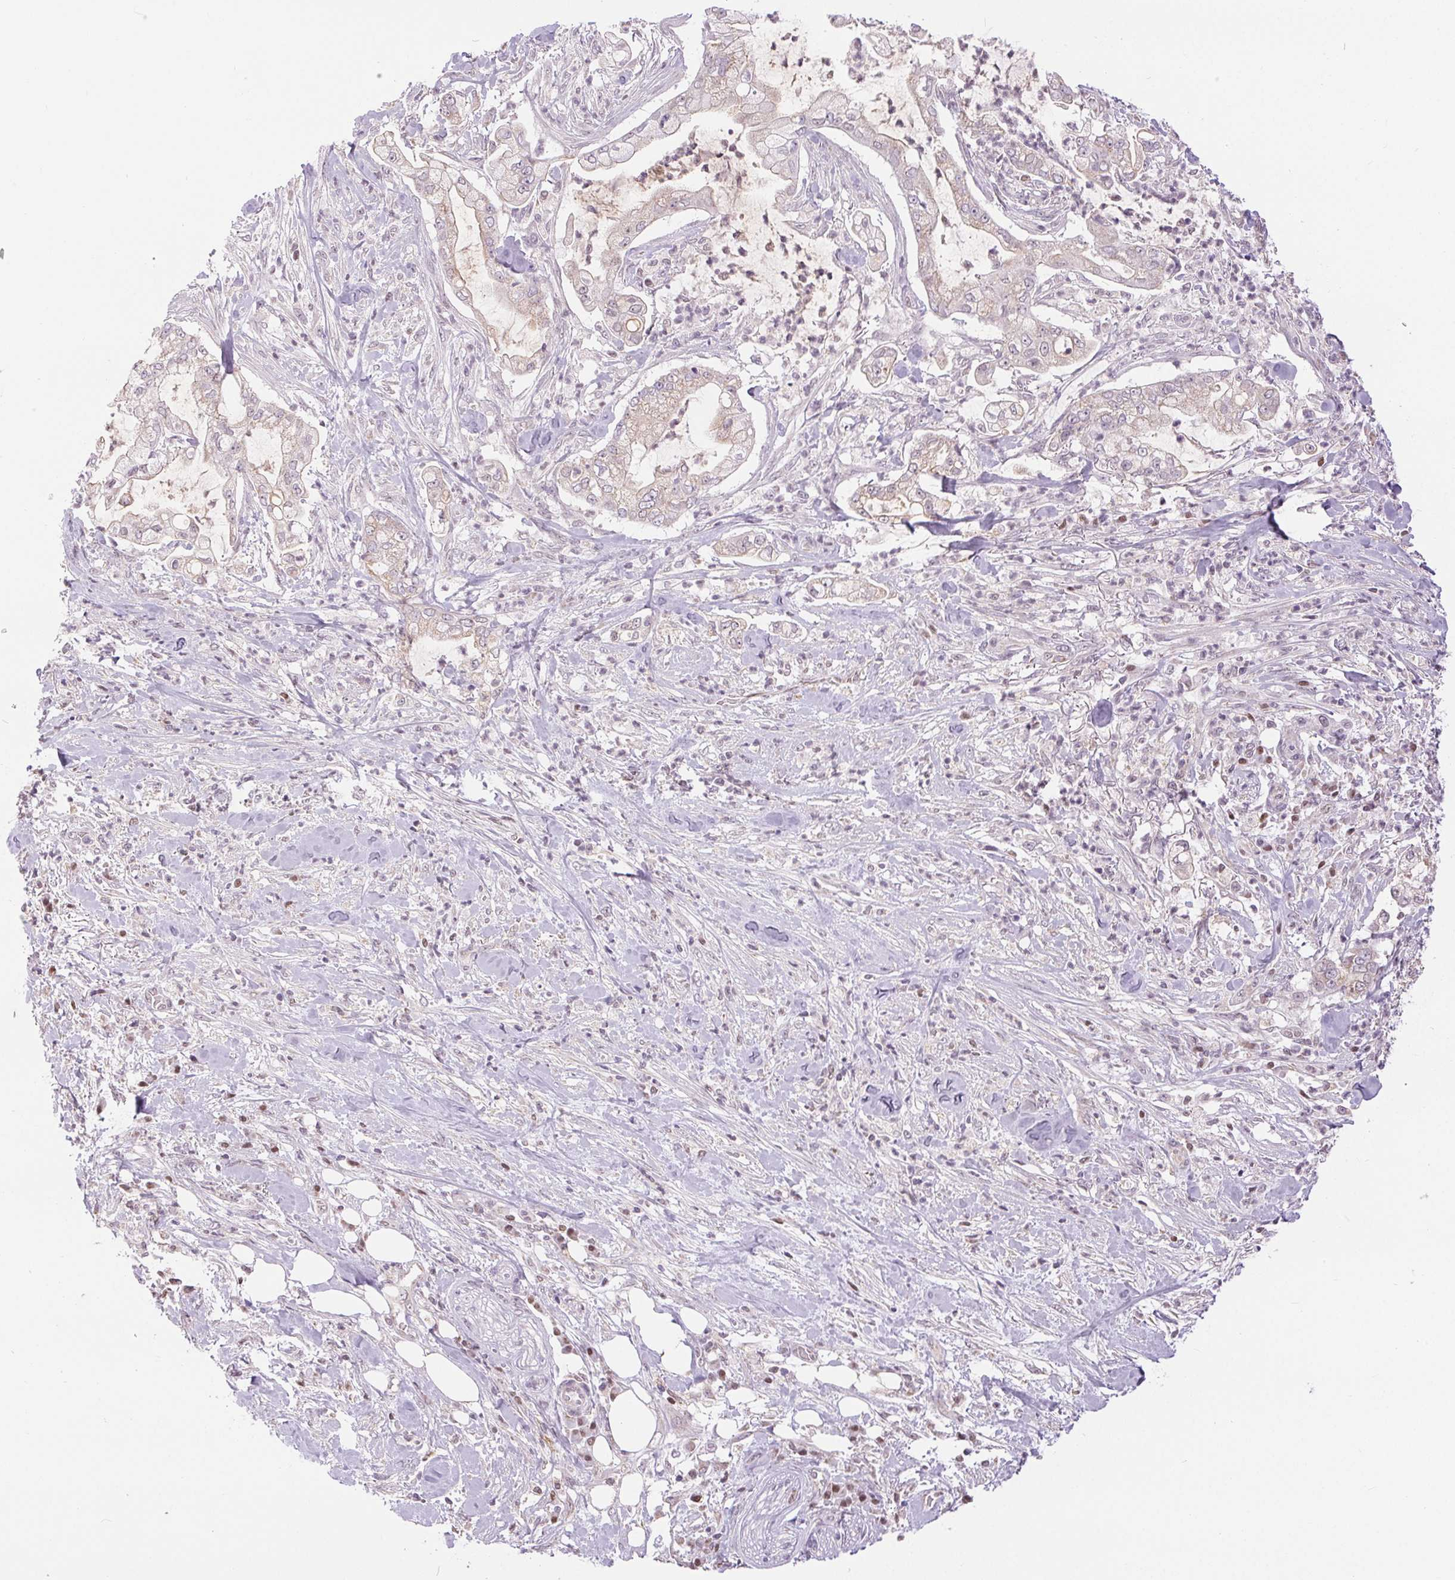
{"staining": {"intensity": "negative", "quantity": "none", "location": "none"}, "tissue": "pancreatic cancer", "cell_type": "Tumor cells", "image_type": "cancer", "snomed": [{"axis": "morphology", "description": "Adenocarcinoma, NOS"}, {"axis": "topography", "description": "Pancreas"}], "caption": "DAB immunohistochemical staining of pancreatic cancer shows no significant staining in tumor cells. (DAB immunohistochemistry (IHC) with hematoxylin counter stain).", "gene": "POU2F2", "patient": {"sex": "female", "age": 69}}